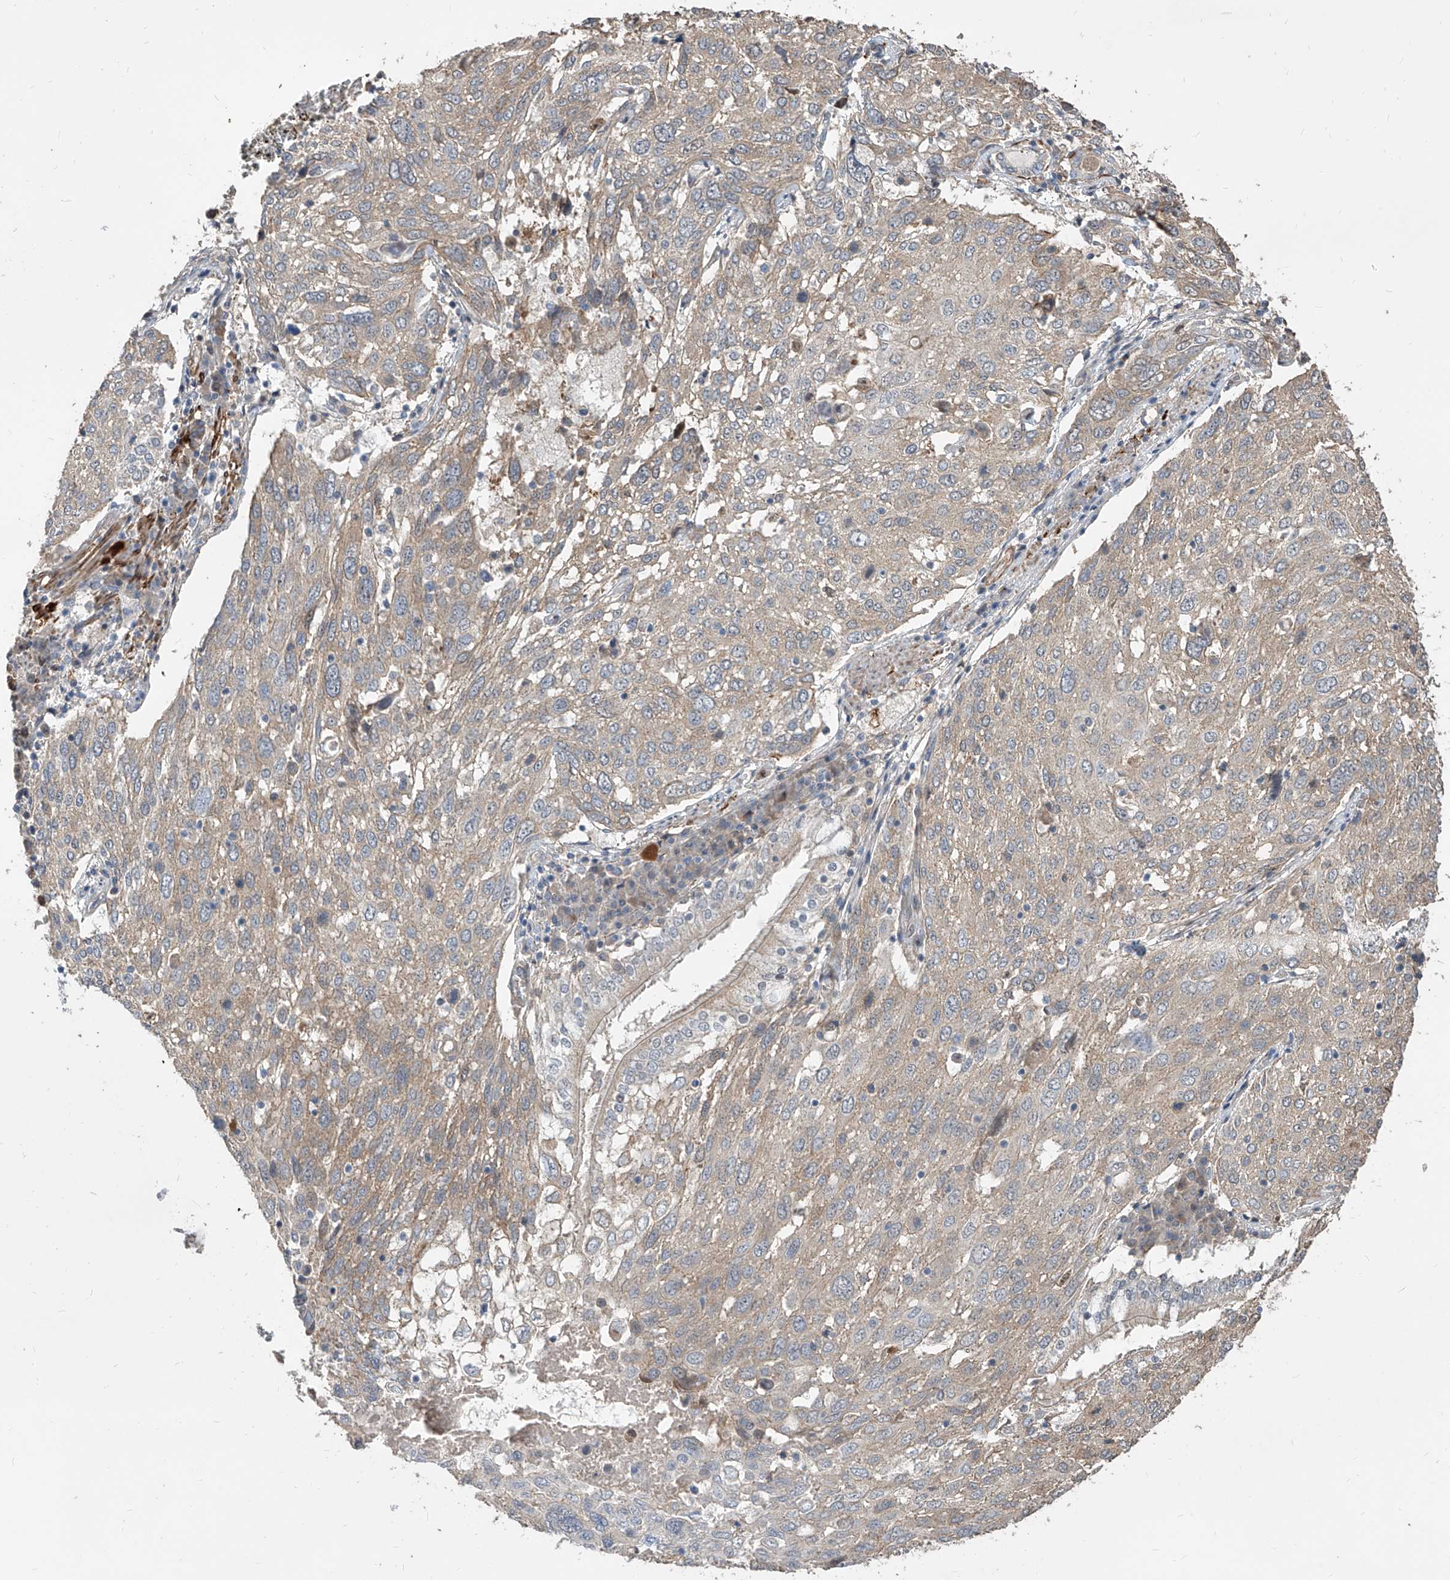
{"staining": {"intensity": "weak", "quantity": "25%-75%", "location": "cytoplasmic/membranous"}, "tissue": "lung cancer", "cell_type": "Tumor cells", "image_type": "cancer", "snomed": [{"axis": "morphology", "description": "Squamous cell carcinoma, NOS"}, {"axis": "topography", "description": "Lung"}], "caption": "Weak cytoplasmic/membranous positivity for a protein is seen in about 25%-75% of tumor cells of lung cancer using immunohistochemistry (IHC).", "gene": "FAM83B", "patient": {"sex": "male", "age": 65}}